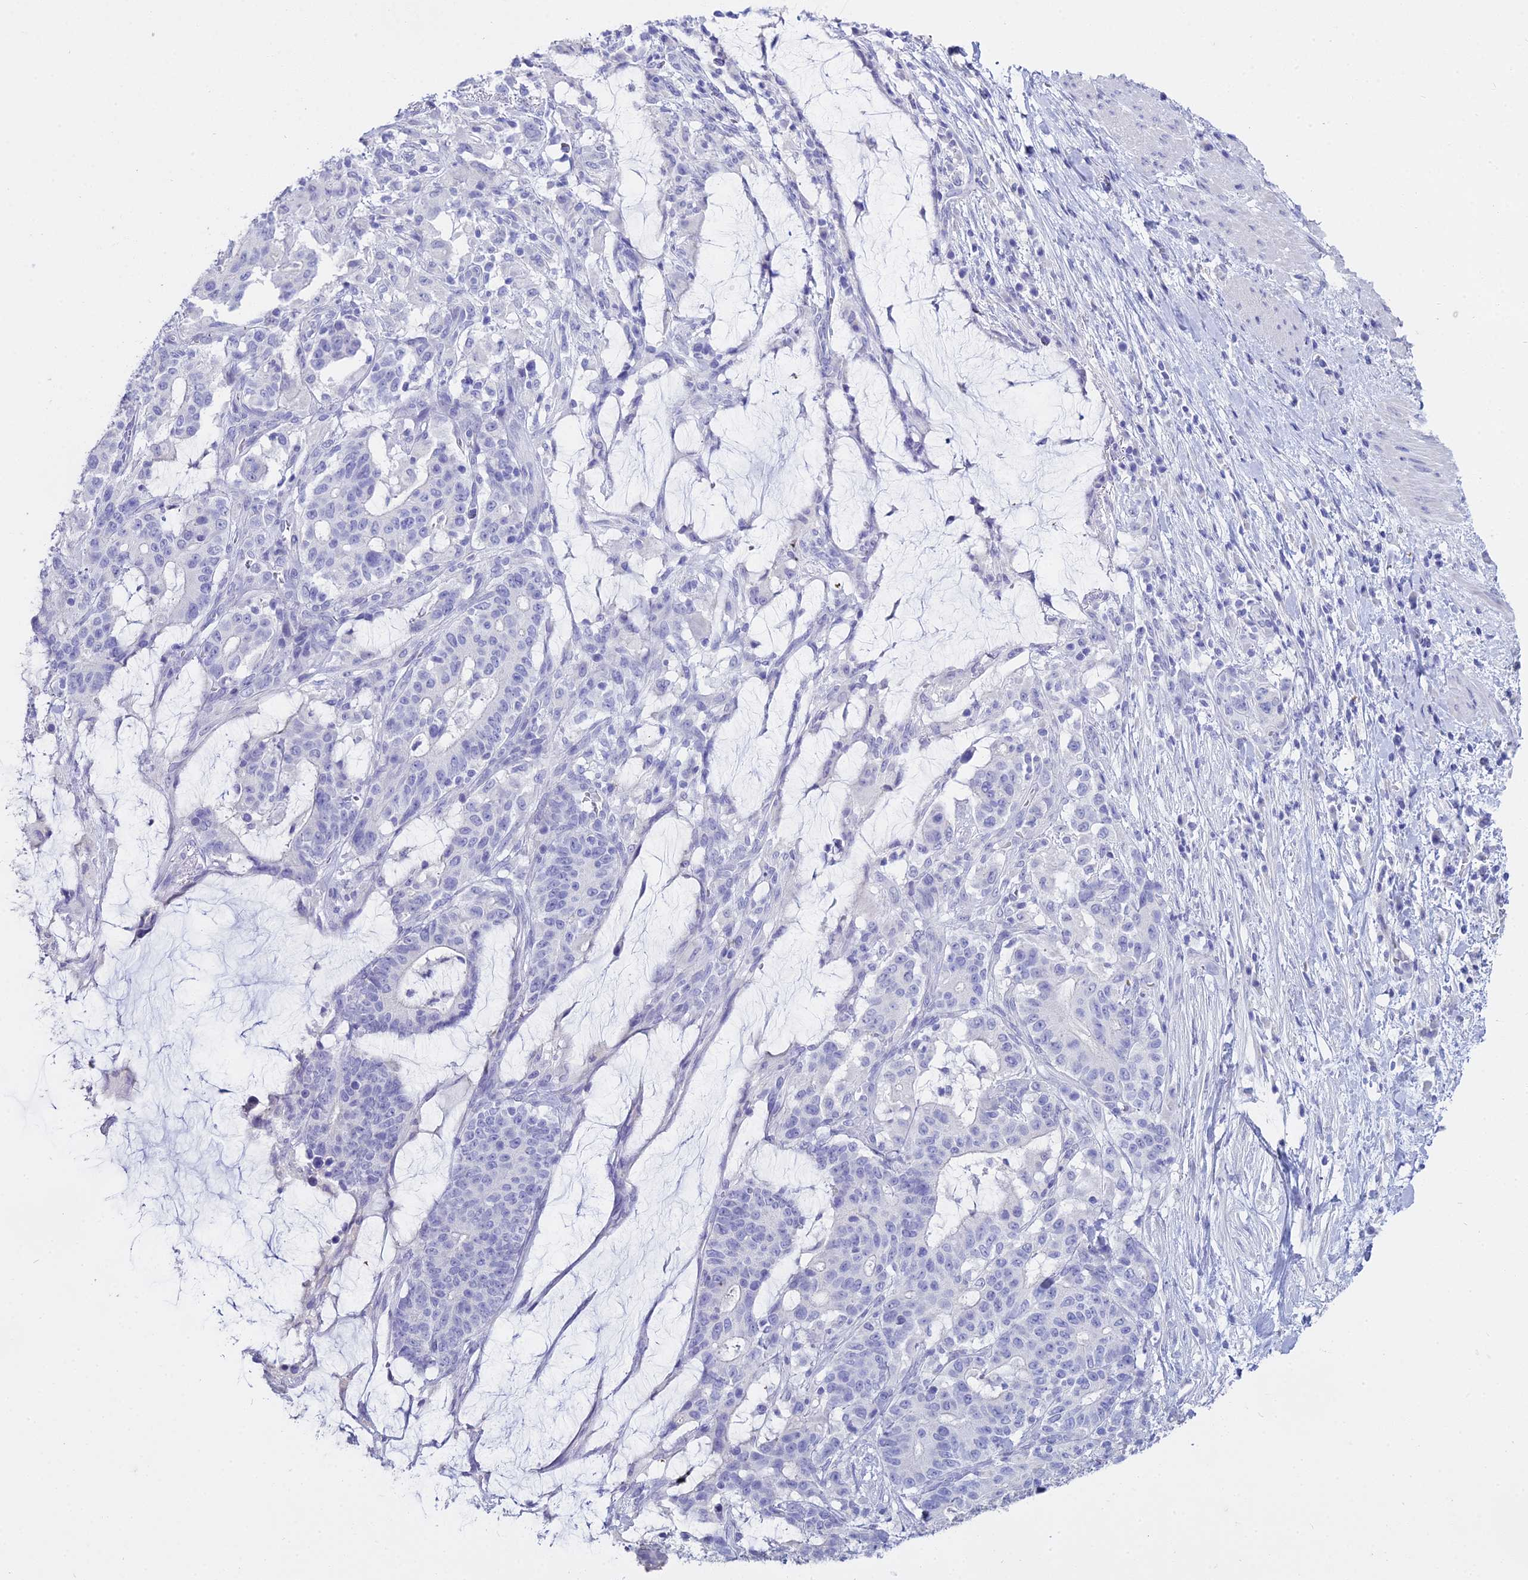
{"staining": {"intensity": "negative", "quantity": "none", "location": "none"}, "tissue": "stomach cancer", "cell_type": "Tumor cells", "image_type": "cancer", "snomed": [{"axis": "morphology", "description": "Normal tissue, NOS"}, {"axis": "morphology", "description": "Adenocarcinoma, NOS"}, {"axis": "topography", "description": "Stomach"}], "caption": "Histopathology image shows no protein positivity in tumor cells of stomach cancer (adenocarcinoma) tissue.", "gene": "S100A7", "patient": {"sex": "female", "age": 64}}